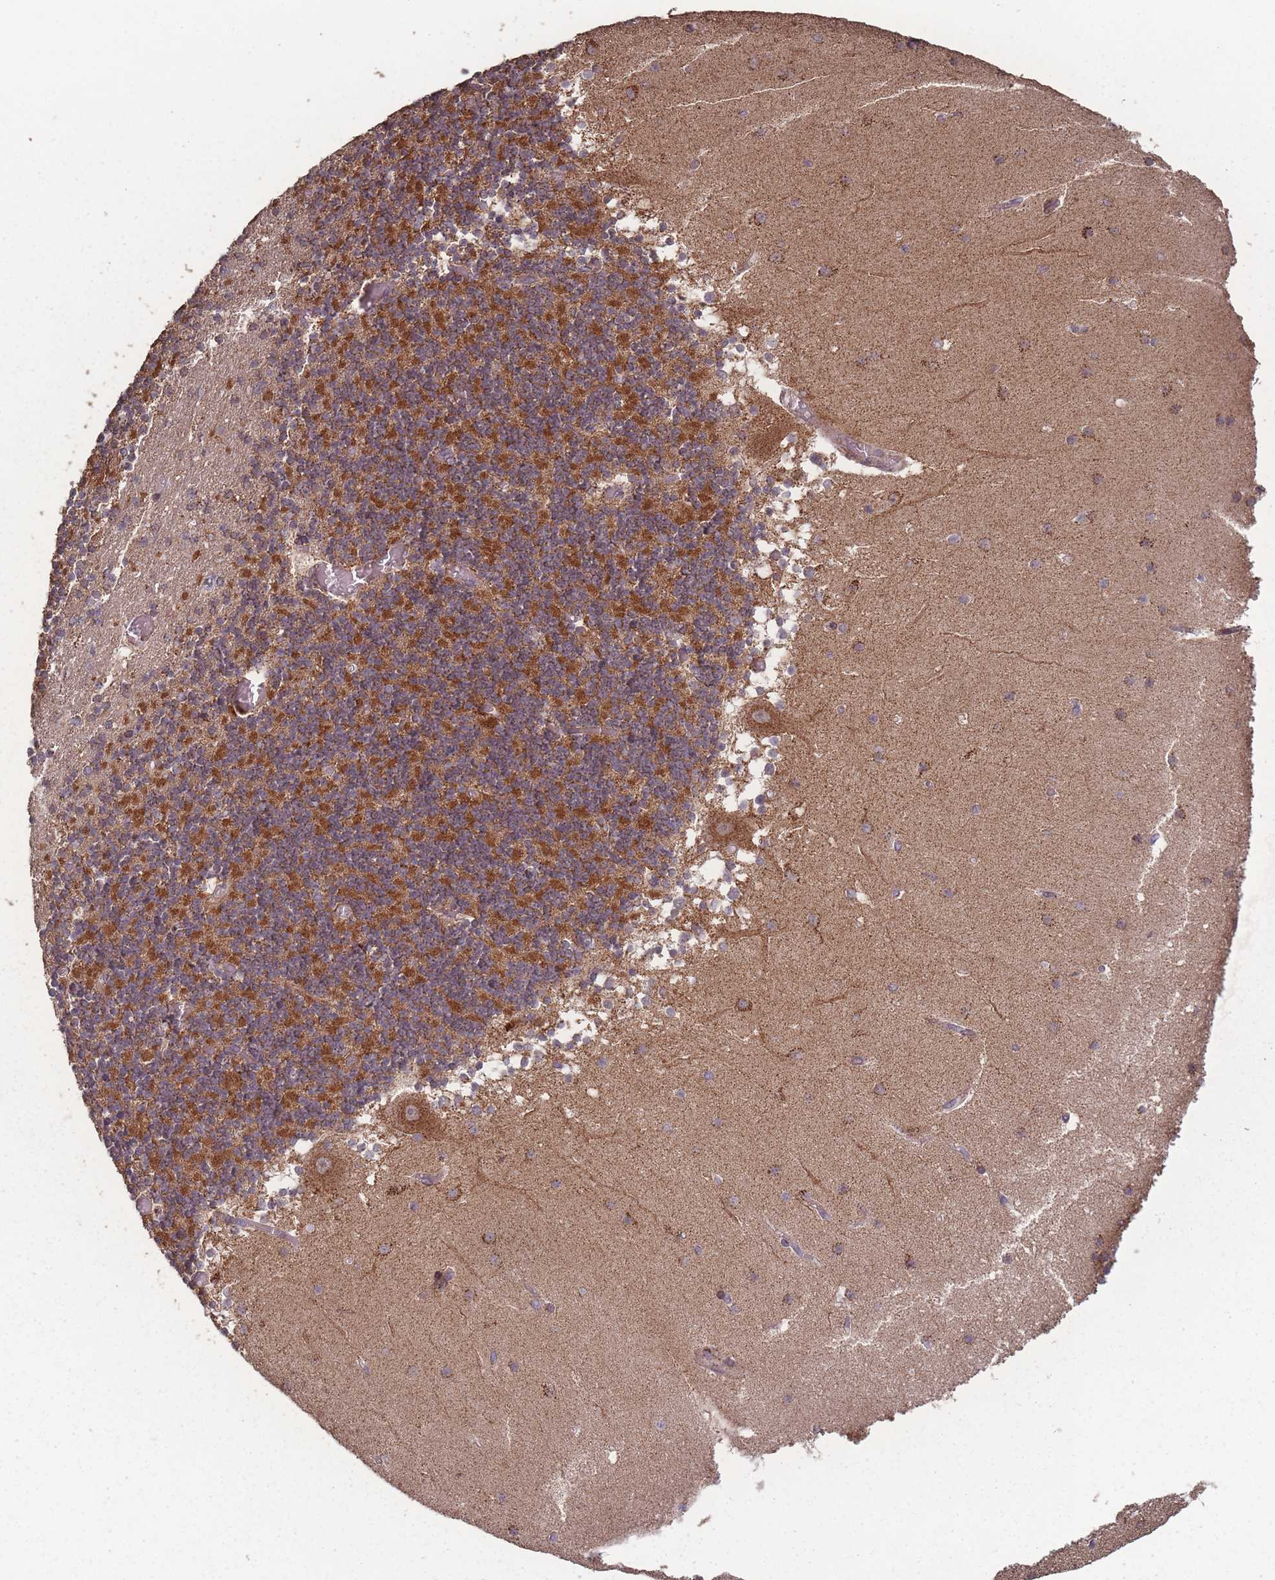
{"staining": {"intensity": "strong", "quantity": "25%-75%", "location": "cytoplasmic/membranous"}, "tissue": "cerebellum", "cell_type": "Cells in granular layer", "image_type": "normal", "snomed": [{"axis": "morphology", "description": "Normal tissue, NOS"}, {"axis": "topography", "description": "Cerebellum"}], "caption": "Immunohistochemical staining of unremarkable human cerebellum demonstrates 25%-75% levels of strong cytoplasmic/membranous protein expression in approximately 25%-75% of cells in granular layer.", "gene": "LYRM7", "patient": {"sex": "female", "age": 28}}